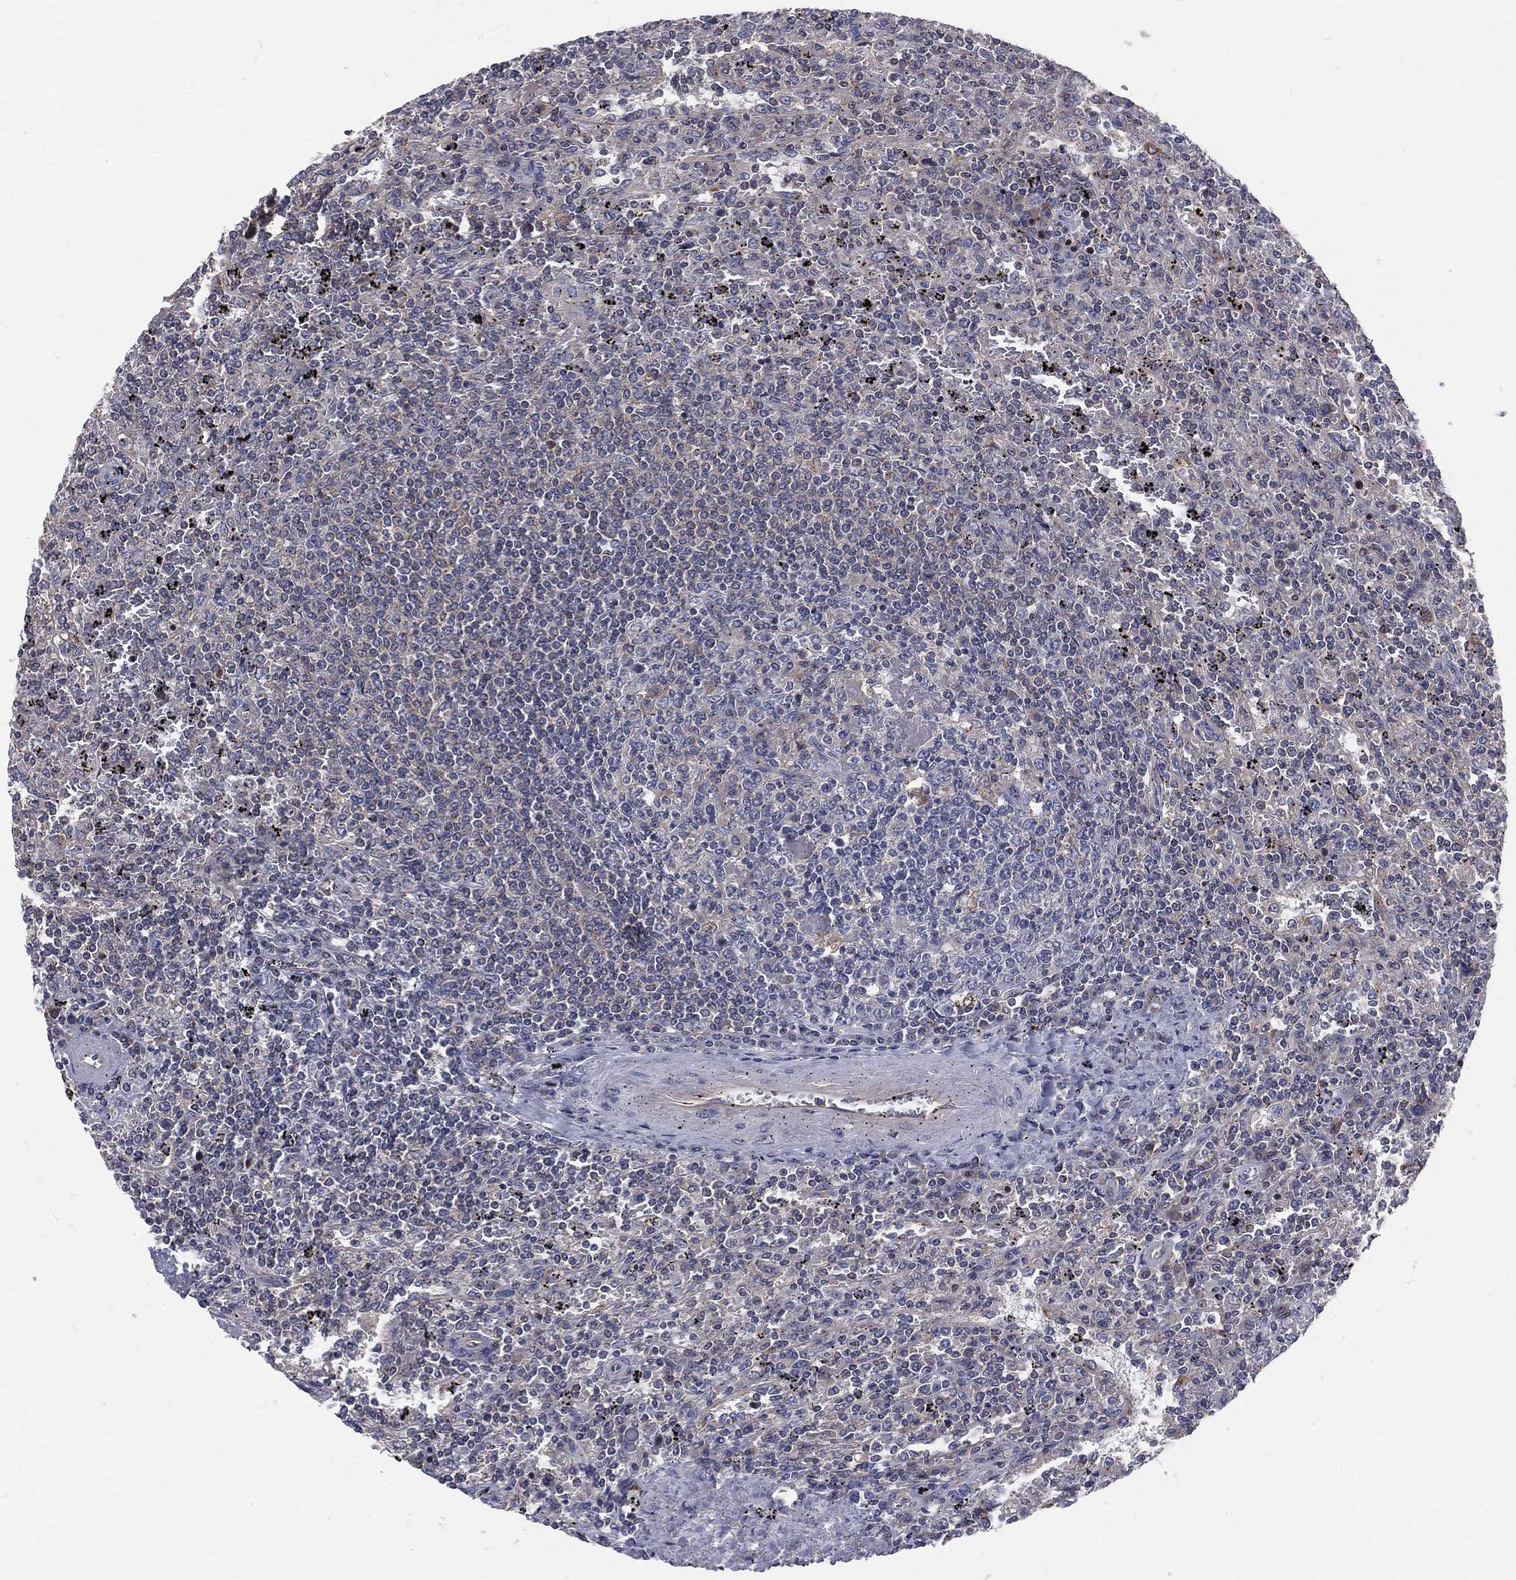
{"staining": {"intensity": "negative", "quantity": "none", "location": "none"}, "tissue": "lymphoma", "cell_type": "Tumor cells", "image_type": "cancer", "snomed": [{"axis": "morphology", "description": "Malignant lymphoma, non-Hodgkin's type, Low grade"}, {"axis": "topography", "description": "Spleen"}], "caption": "This is a photomicrograph of immunohistochemistry staining of low-grade malignant lymphoma, non-Hodgkin's type, which shows no staining in tumor cells. The staining is performed using DAB brown chromogen with nuclei counter-stained in using hematoxylin.", "gene": "CROCC", "patient": {"sex": "male", "age": 62}}